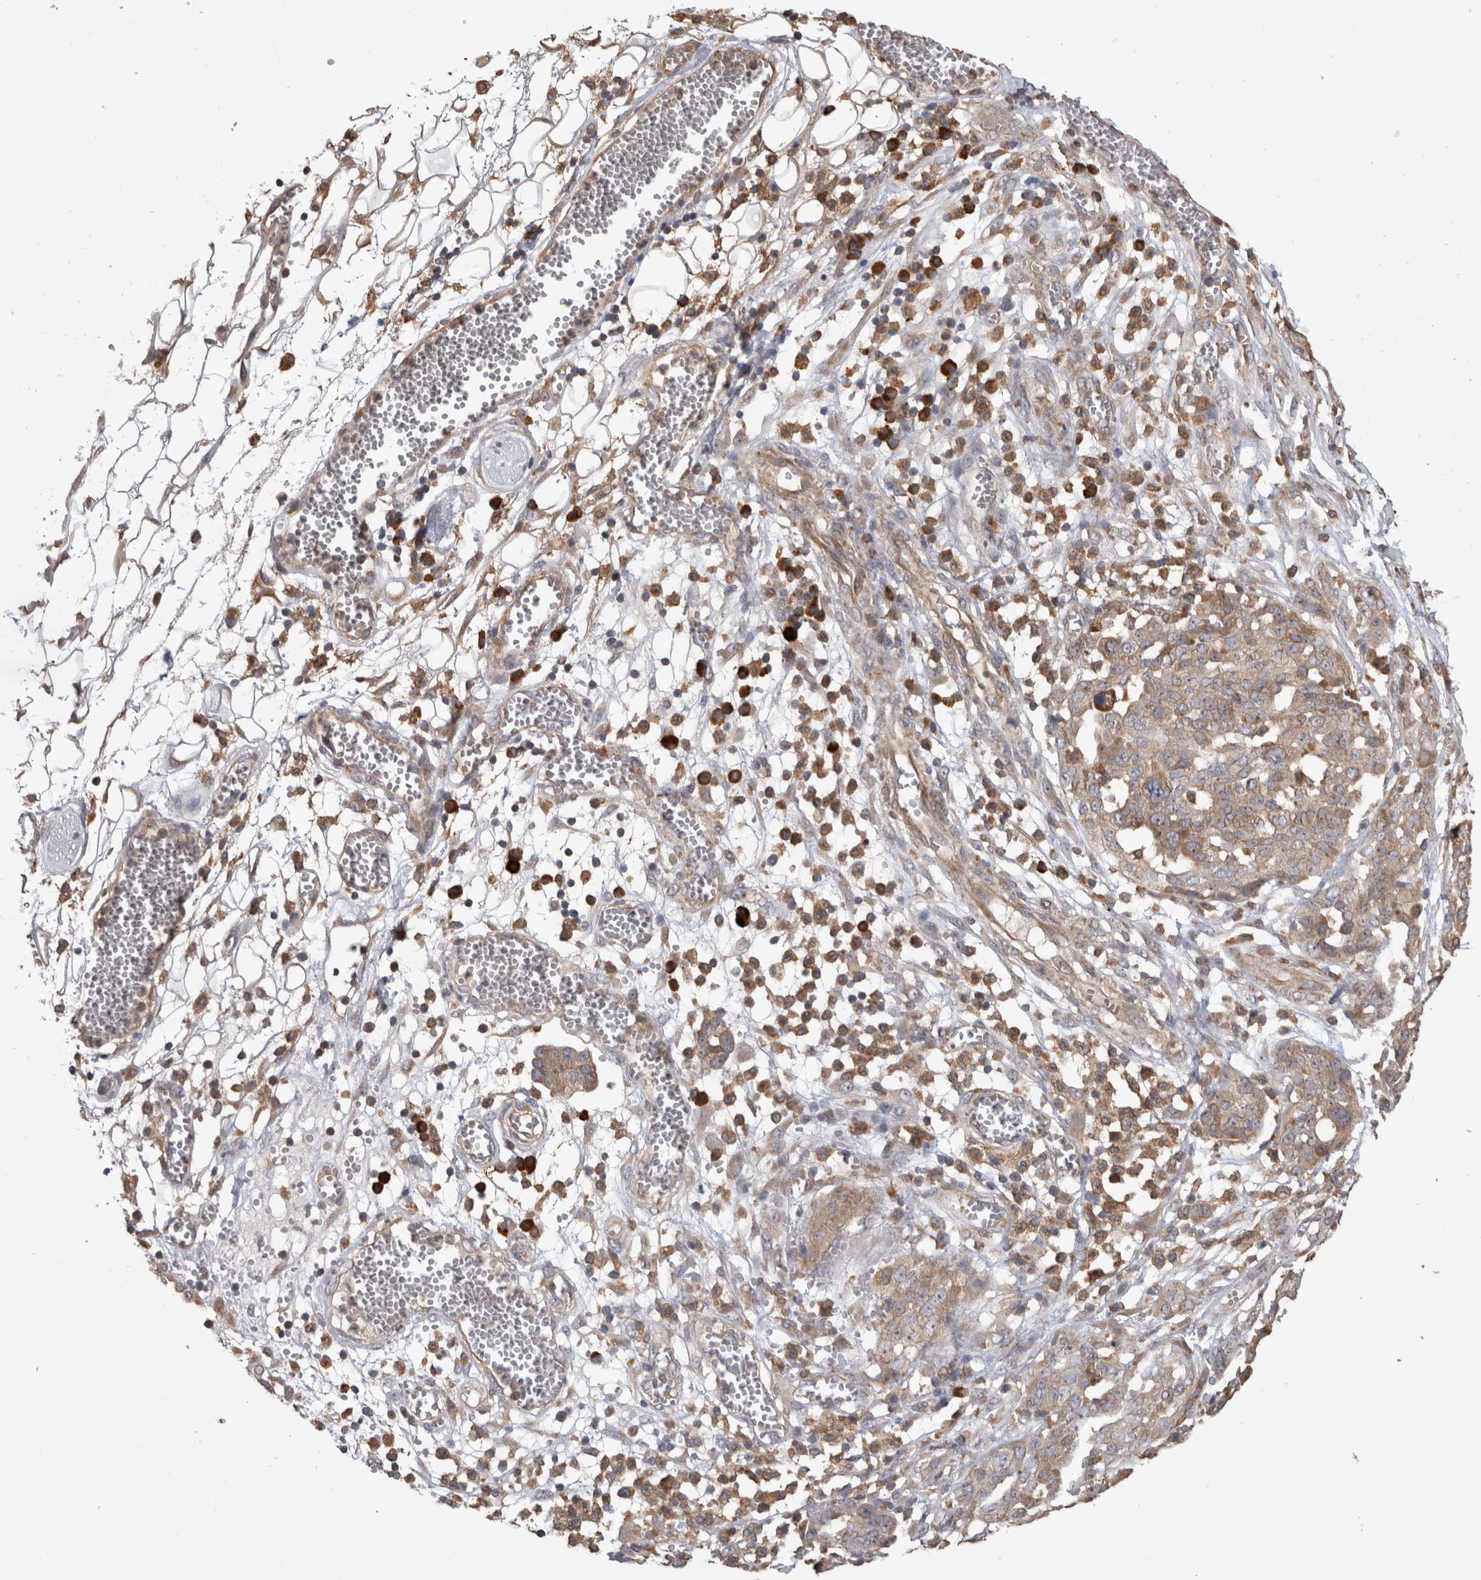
{"staining": {"intensity": "weak", "quantity": ">75%", "location": "cytoplasmic/membranous"}, "tissue": "ovarian cancer", "cell_type": "Tumor cells", "image_type": "cancer", "snomed": [{"axis": "morphology", "description": "Cystadenocarcinoma, serous, NOS"}, {"axis": "topography", "description": "Soft tissue"}, {"axis": "topography", "description": "Ovary"}], "caption": "Serous cystadenocarcinoma (ovarian) was stained to show a protein in brown. There is low levels of weak cytoplasmic/membranous expression in about >75% of tumor cells.", "gene": "TBCE", "patient": {"sex": "female", "age": 57}}